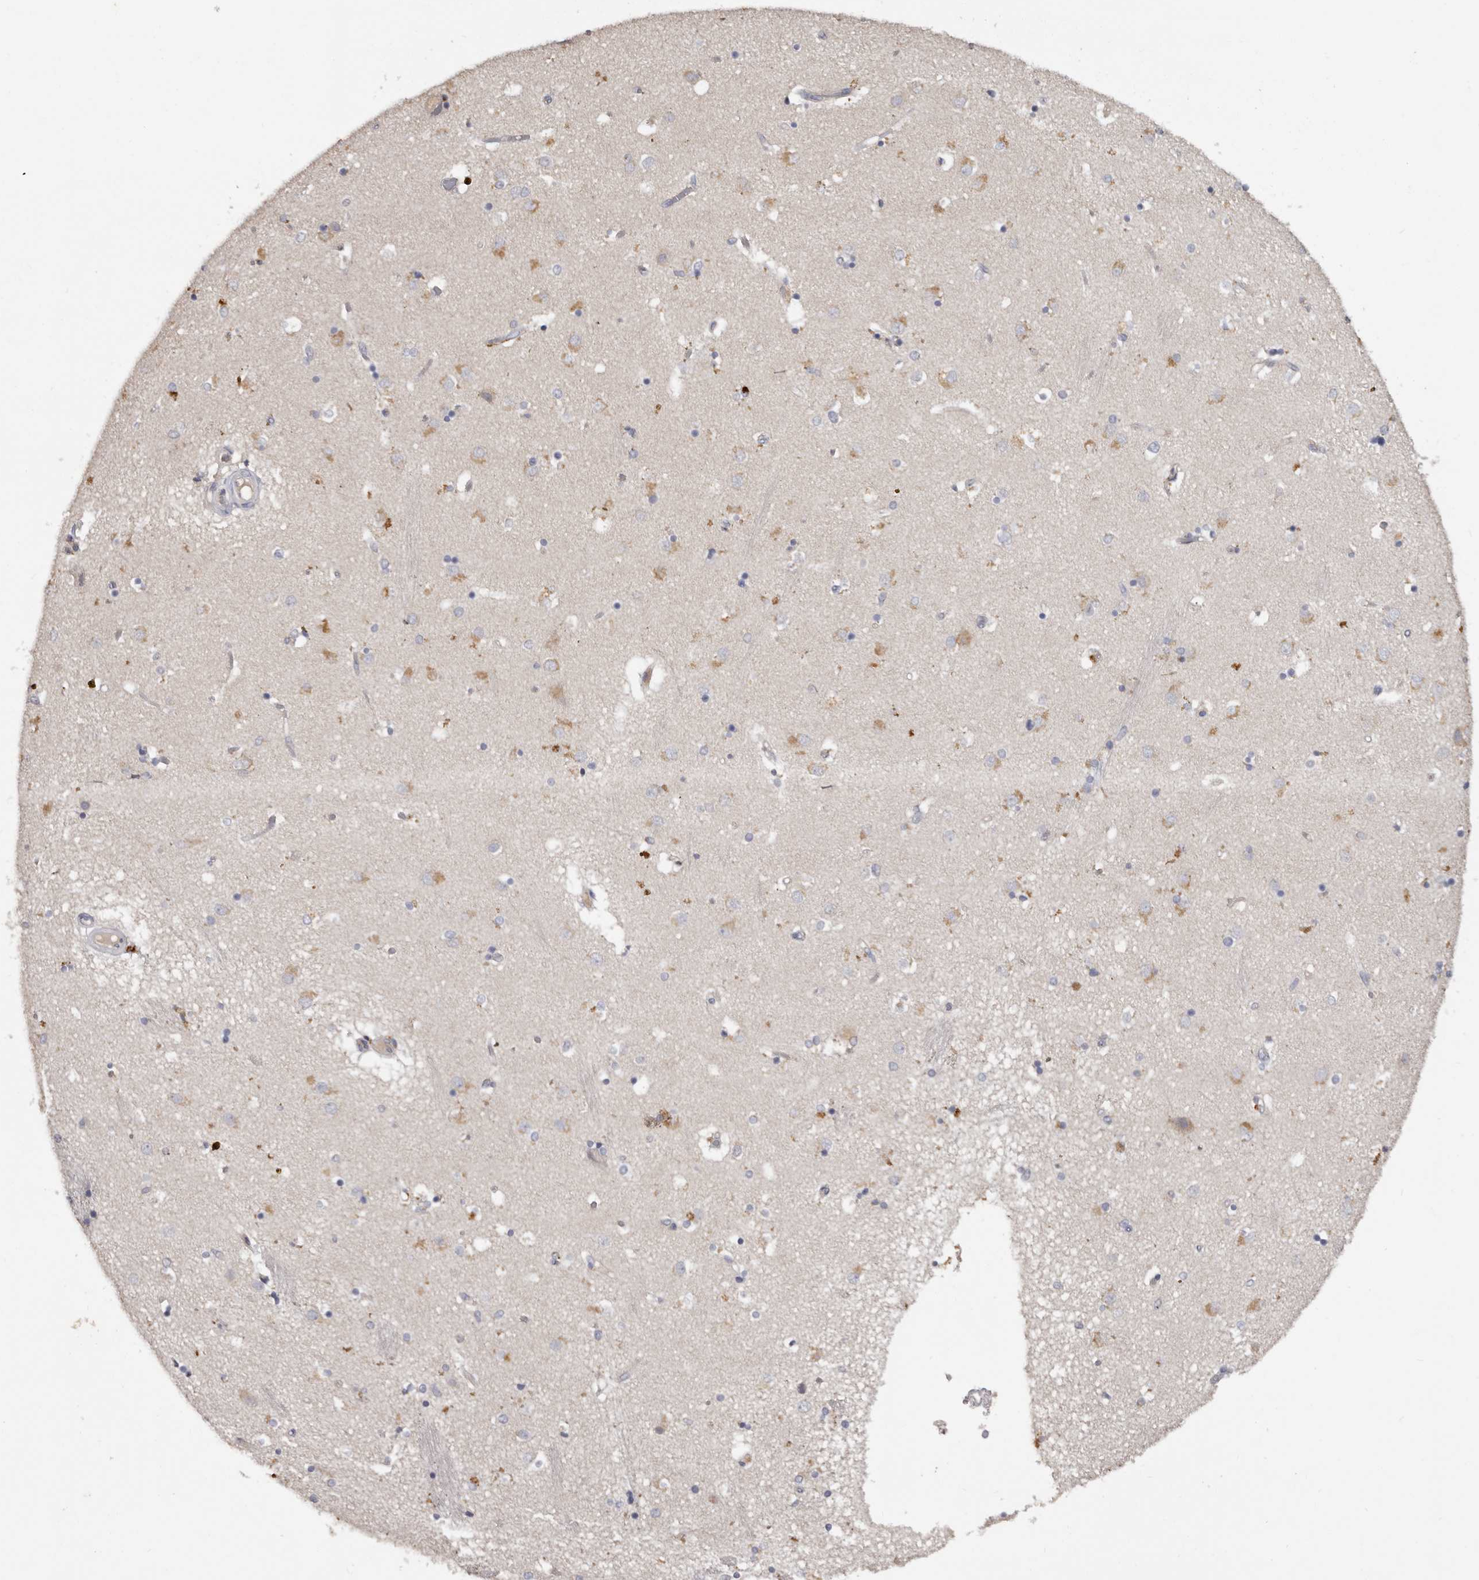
{"staining": {"intensity": "moderate", "quantity": "<25%", "location": "cytoplasmic/membranous"}, "tissue": "caudate", "cell_type": "Glial cells", "image_type": "normal", "snomed": [{"axis": "morphology", "description": "Normal tissue, NOS"}, {"axis": "topography", "description": "Lateral ventricle wall"}], "caption": "An IHC histopathology image of benign tissue is shown. Protein staining in brown shows moderate cytoplasmic/membranous positivity in caudate within glial cells. Immunohistochemistry stains the protein of interest in brown and the nuclei are stained blue.", "gene": "DAP", "patient": {"sex": "male", "age": 70}}